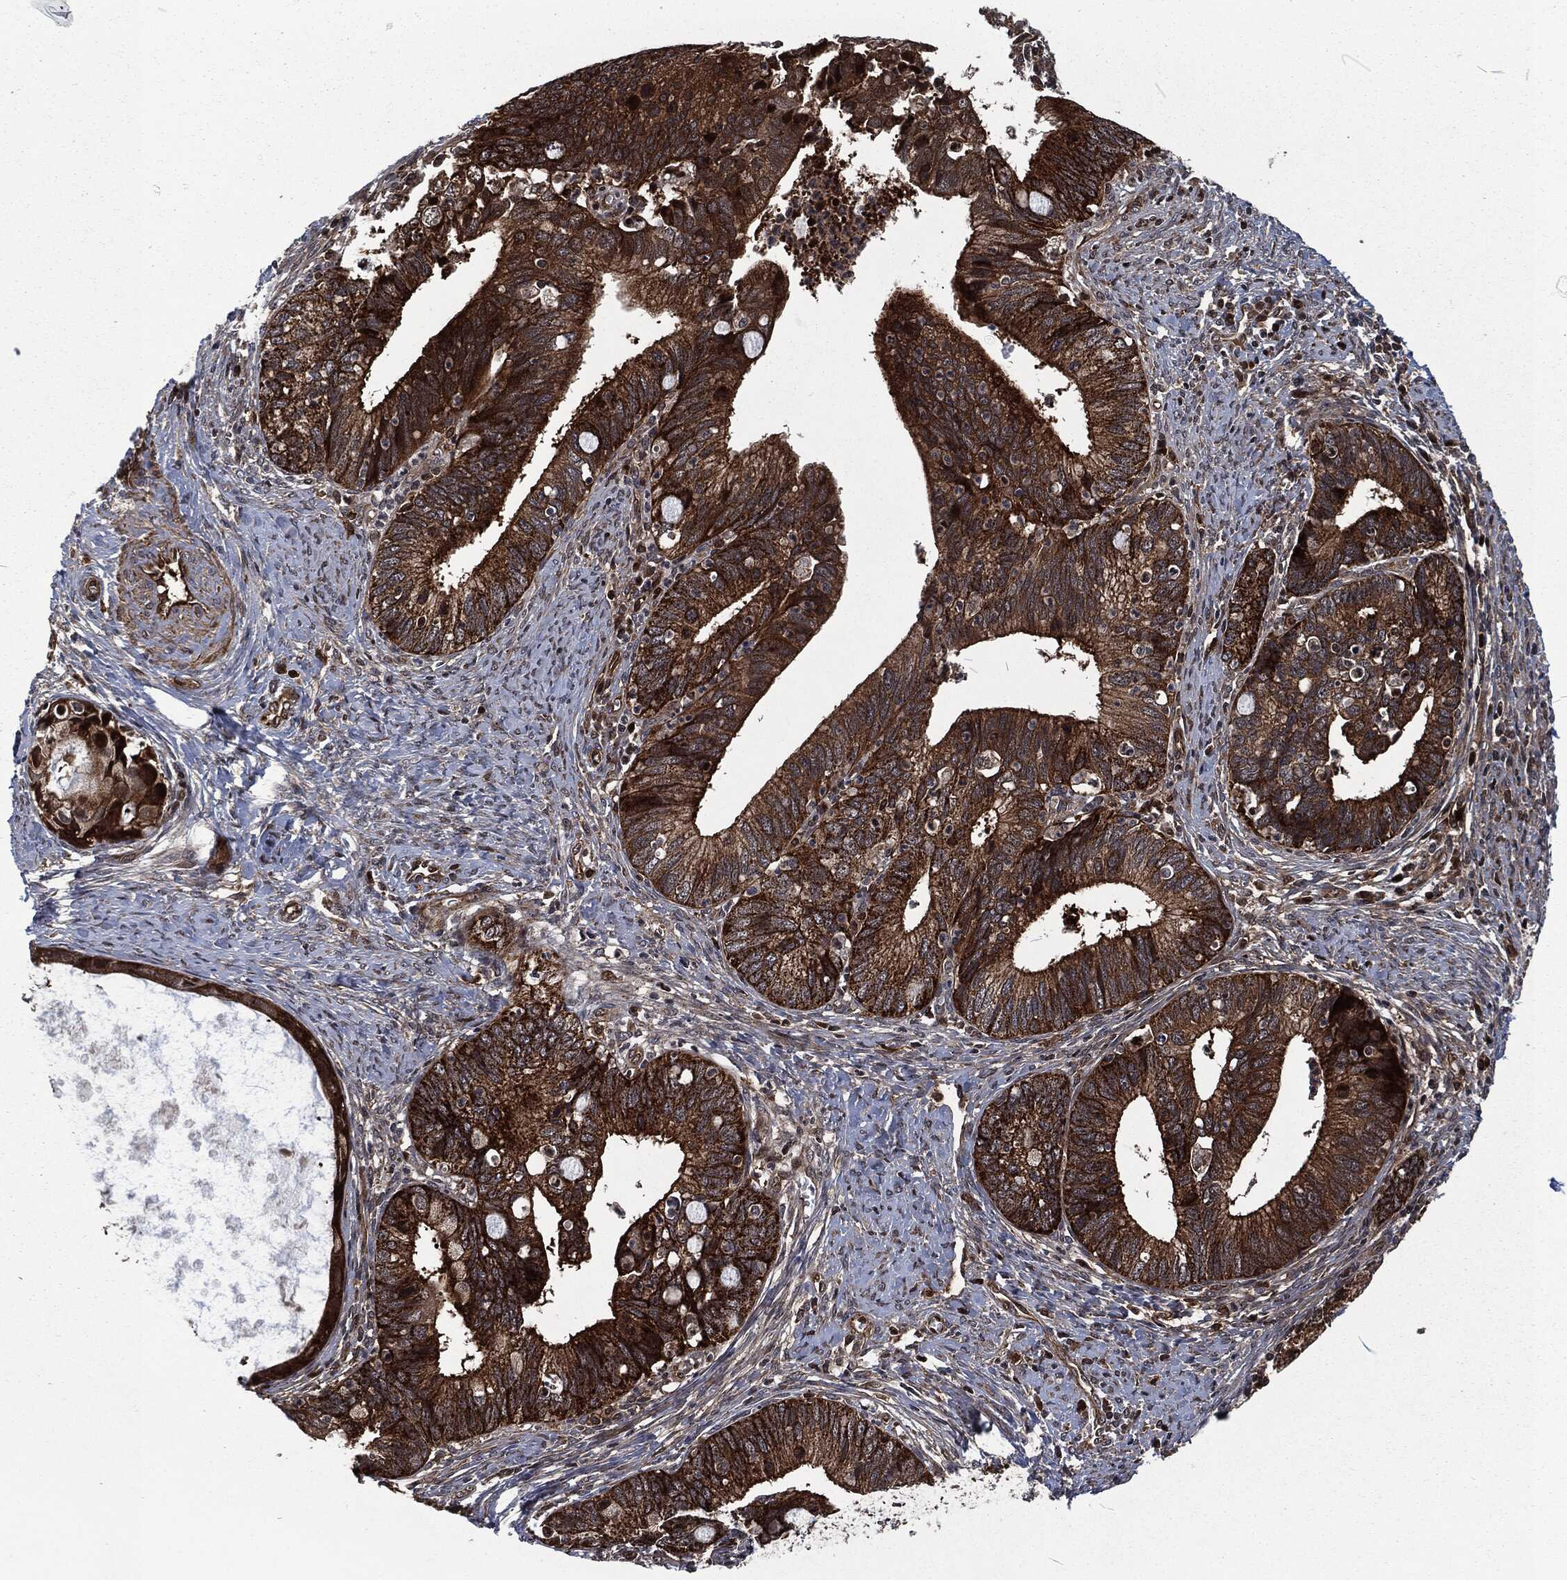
{"staining": {"intensity": "strong", "quantity": ">75%", "location": "cytoplasmic/membranous"}, "tissue": "cervical cancer", "cell_type": "Tumor cells", "image_type": "cancer", "snomed": [{"axis": "morphology", "description": "Adenocarcinoma, NOS"}, {"axis": "topography", "description": "Cervix"}], "caption": "Cervical adenocarcinoma stained with a protein marker exhibits strong staining in tumor cells.", "gene": "CMPK2", "patient": {"sex": "female", "age": 42}}